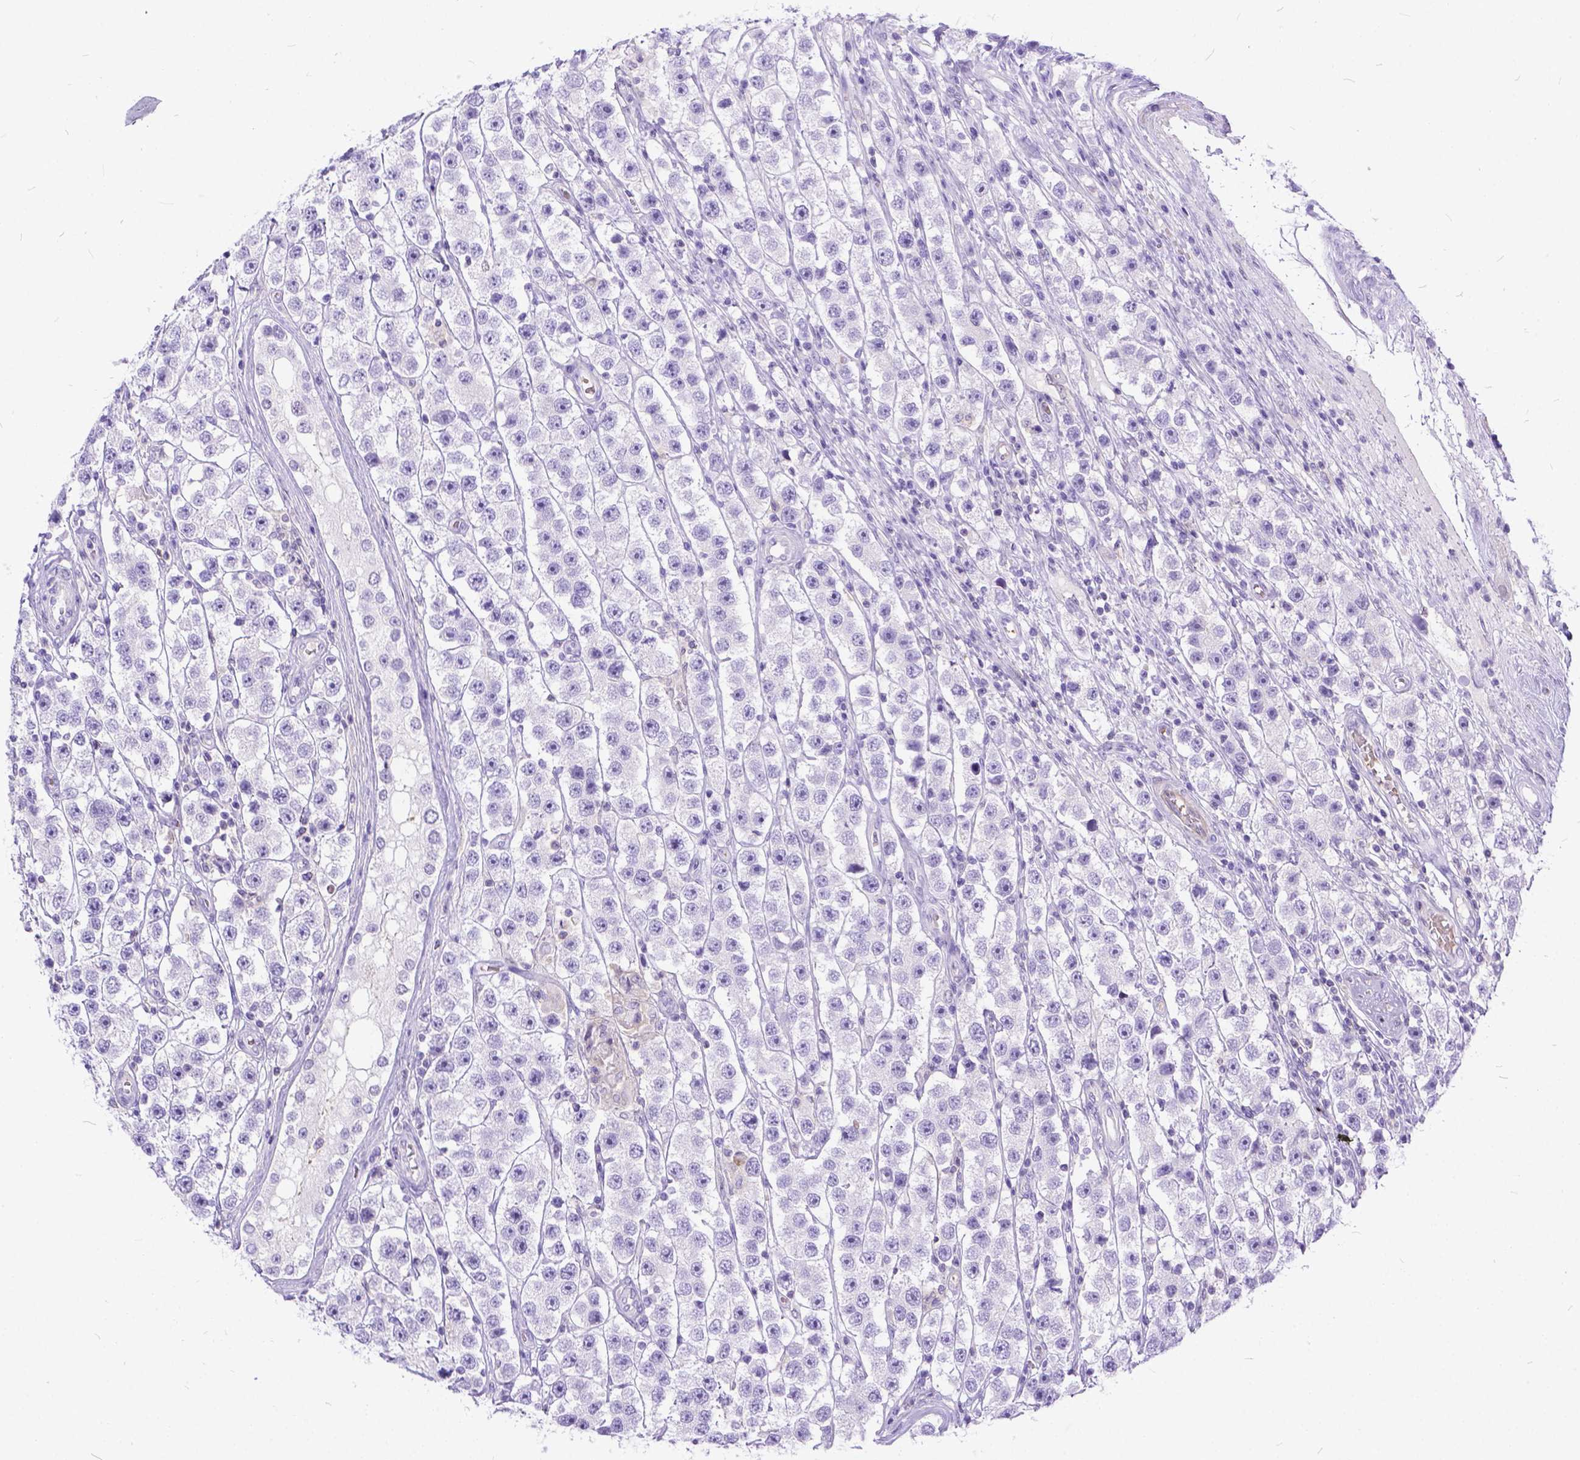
{"staining": {"intensity": "negative", "quantity": "none", "location": "none"}, "tissue": "testis cancer", "cell_type": "Tumor cells", "image_type": "cancer", "snomed": [{"axis": "morphology", "description": "Seminoma, NOS"}, {"axis": "topography", "description": "Testis"}], "caption": "Immunohistochemistry (IHC) micrograph of neoplastic tissue: human testis cancer (seminoma) stained with DAB (3,3'-diaminobenzidine) reveals no significant protein staining in tumor cells.", "gene": "TMEM169", "patient": {"sex": "male", "age": 45}}